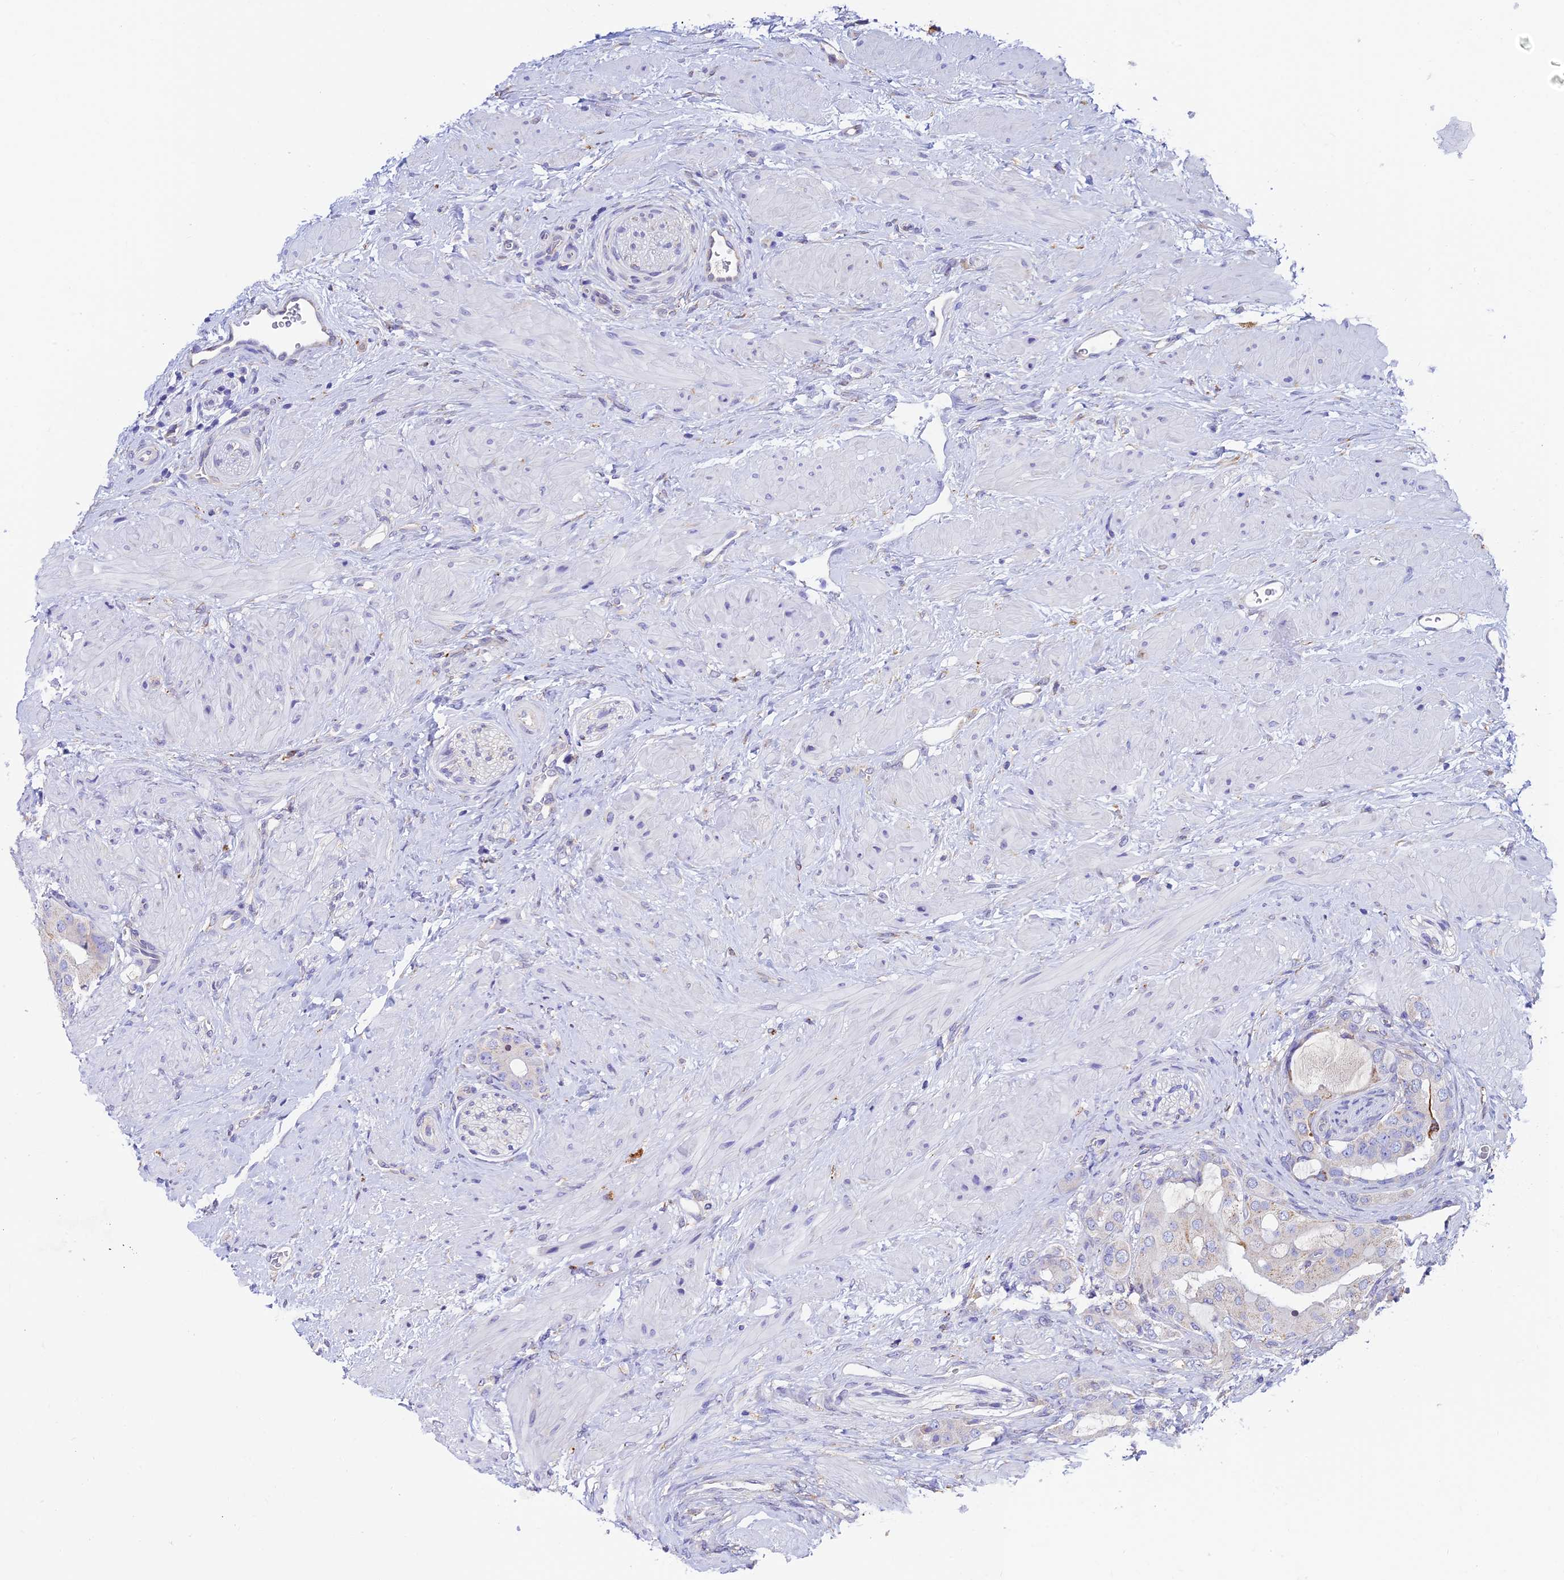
{"staining": {"intensity": "negative", "quantity": "none", "location": "none"}, "tissue": "prostate cancer", "cell_type": "Tumor cells", "image_type": "cancer", "snomed": [{"axis": "morphology", "description": "Adenocarcinoma, Low grade"}, {"axis": "topography", "description": "Prostate"}], "caption": "Tumor cells show no significant protein expression in prostate cancer.", "gene": "VKORC1", "patient": {"sex": "male", "age": 57}}